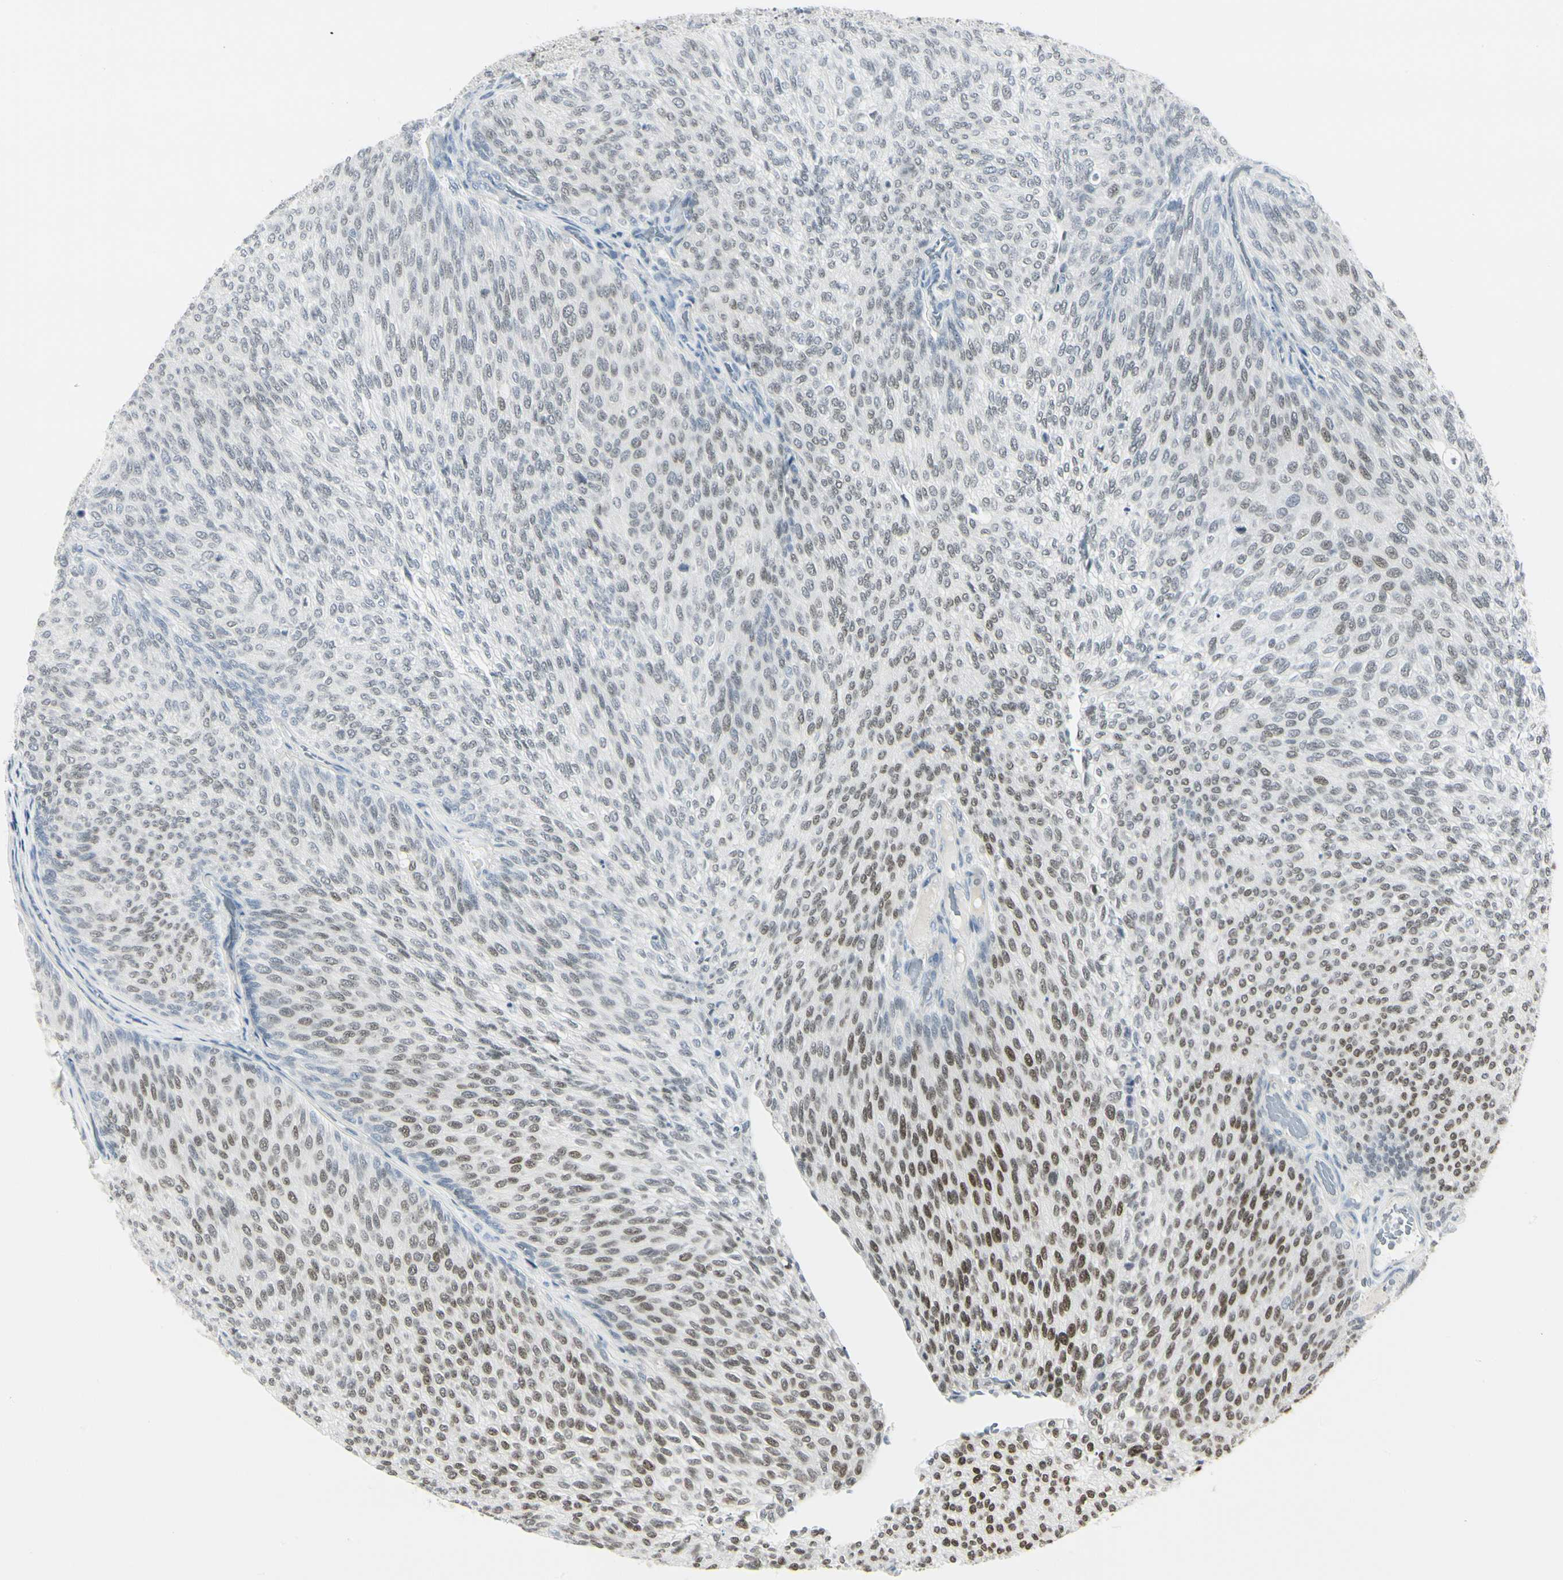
{"staining": {"intensity": "moderate", "quantity": "<25%", "location": "nuclear"}, "tissue": "urothelial cancer", "cell_type": "Tumor cells", "image_type": "cancer", "snomed": [{"axis": "morphology", "description": "Urothelial carcinoma, Low grade"}, {"axis": "topography", "description": "Urinary bladder"}], "caption": "The photomicrograph displays immunohistochemical staining of low-grade urothelial carcinoma. There is moderate nuclear expression is appreciated in about <25% of tumor cells. Using DAB (3,3'-diaminobenzidine) (brown) and hematoxylin (blue) stains, captured at high magnification using brightfield microscopy.", "gene": "ZBTB7B", "patient": {"sex": "female", "age": 79}}